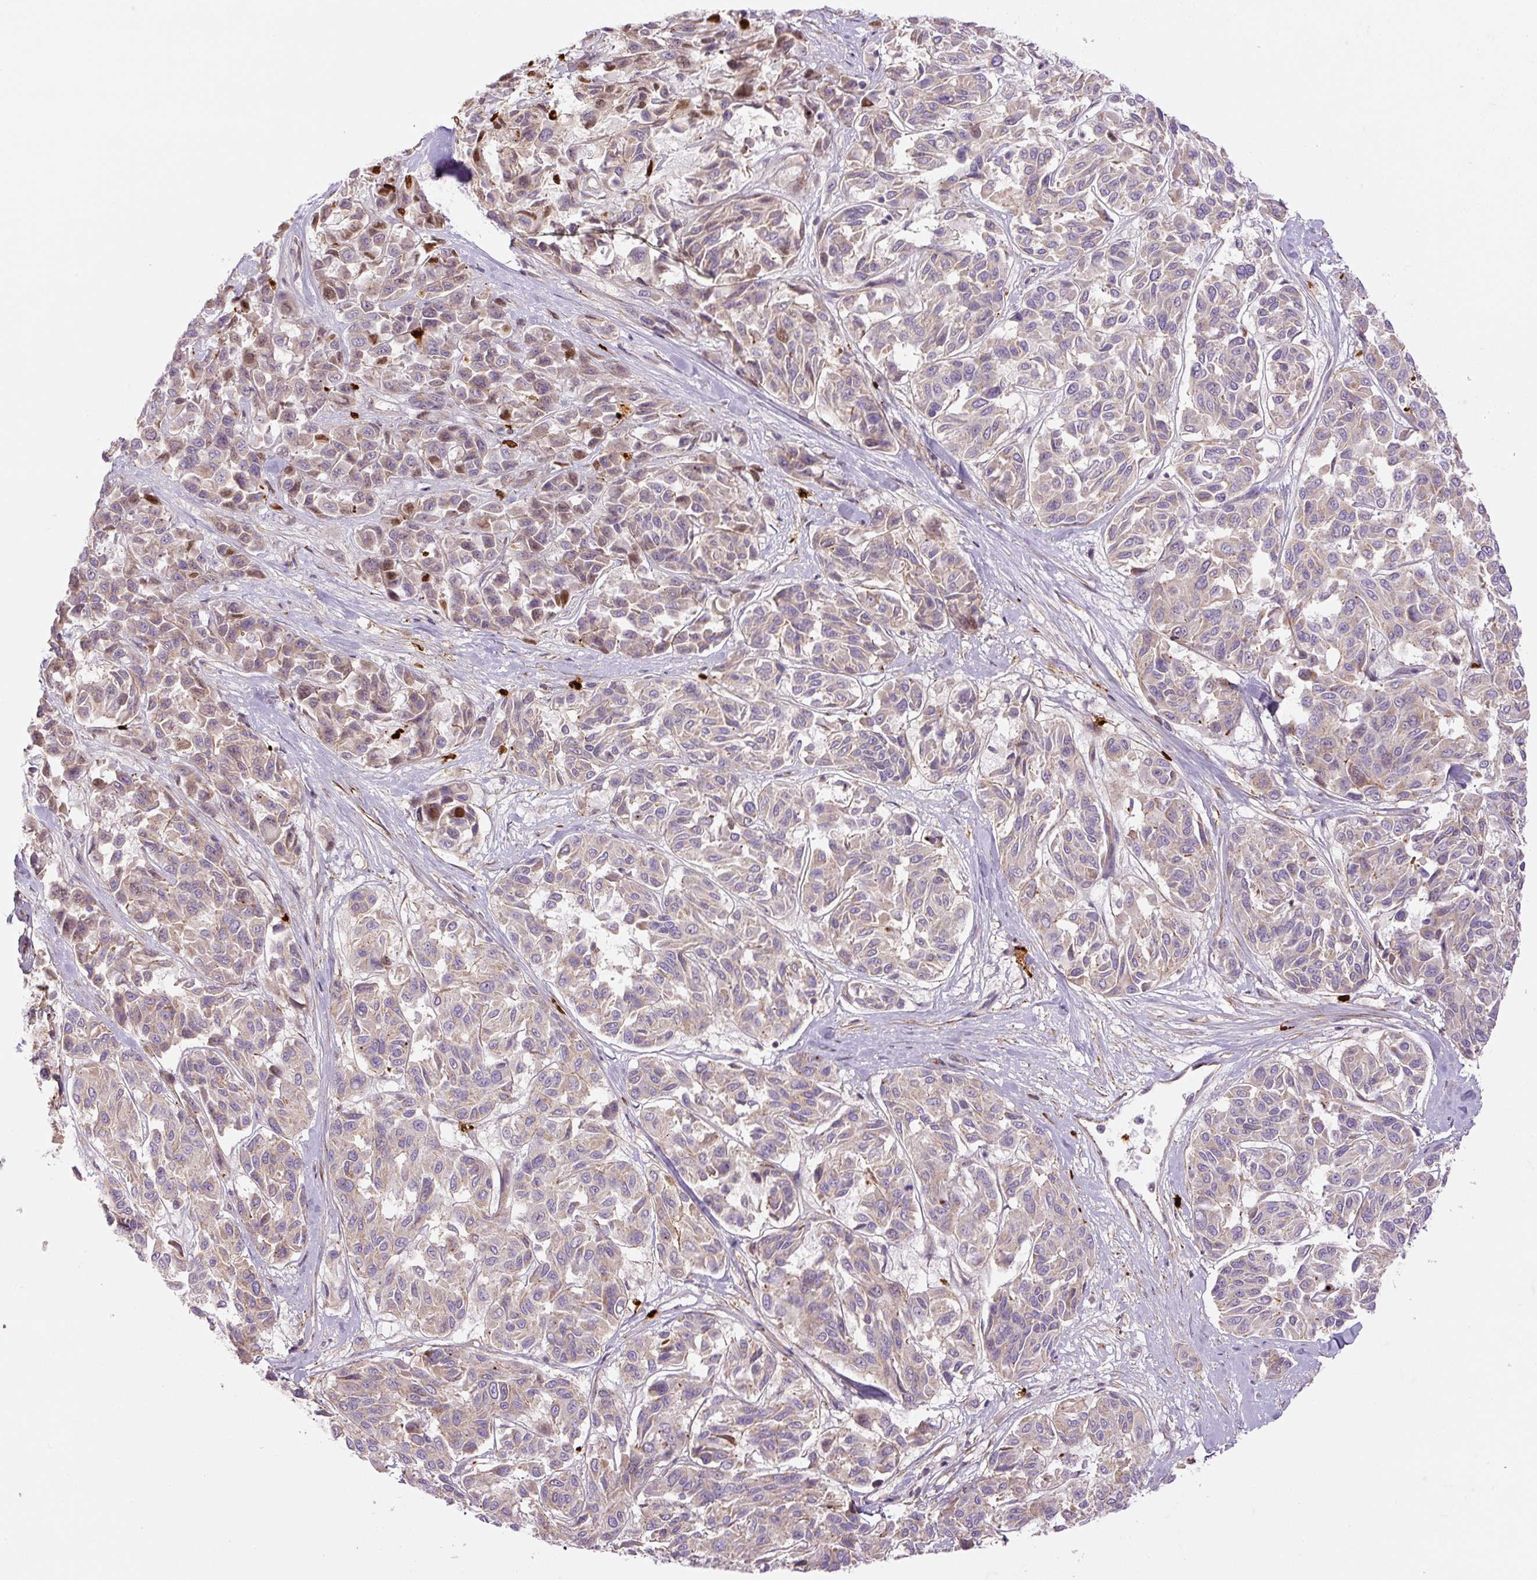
{"staining": {"intensity": "weak", "quantity": "<25%", "location": "cytoplasmic/membranous"}, "tissue": "melanoma", "cell_type": "Tumor cells", "image_type": "cancer", "snomed": [{"axis": "morphology", "description": "Malignant melanoma, NOS"}, {"axis": "topography", "description": "Skin"}], "caption": "The IHC histopathology image has no significant positivity in tumor cells of melanoma tissue.", "gene": "CCNI2", "patient": {"sex": "female", "age": 66}}